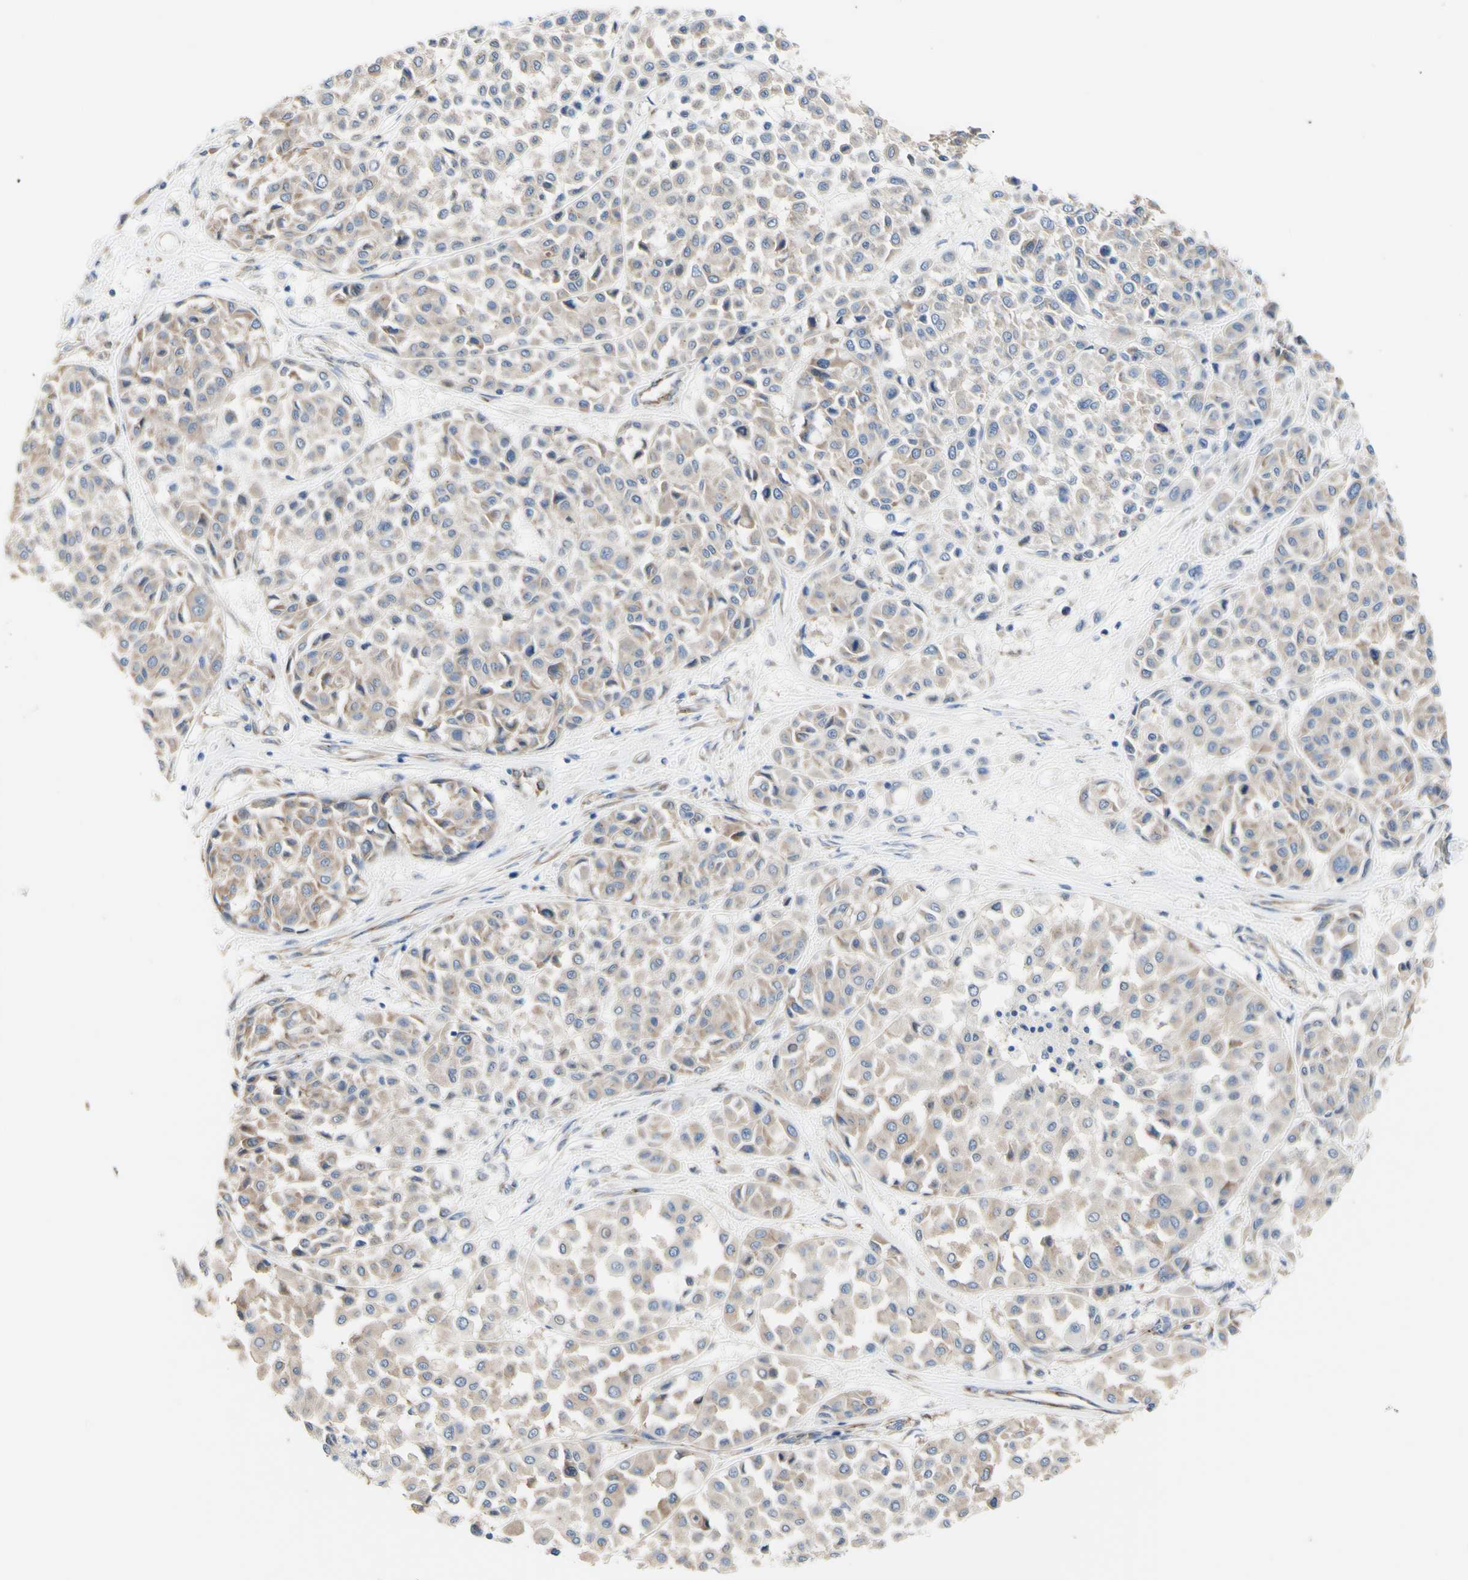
{"staining": {"intensity": "moderate", "quantity": "25%-75%", "location": "cytoplasmic/membranous"}, "tissue": "melanoma", "cell_type": "Tumor cells", "image_type": "cancer", "snomed": [{"axis": "morphology", "description": "Malignant melanoma, Metastatic site"}, {"axis": "topography", "description": "Soft tissue"}], "caption": "Immunohistochemistry (DAB) staining of melanoma displays moderate cytoplasmic/membranous protein expression in approximately 25%-75% of tumor cells.", "gene": "LRIG3", "patient": {"sex": "male", "age": 41}}